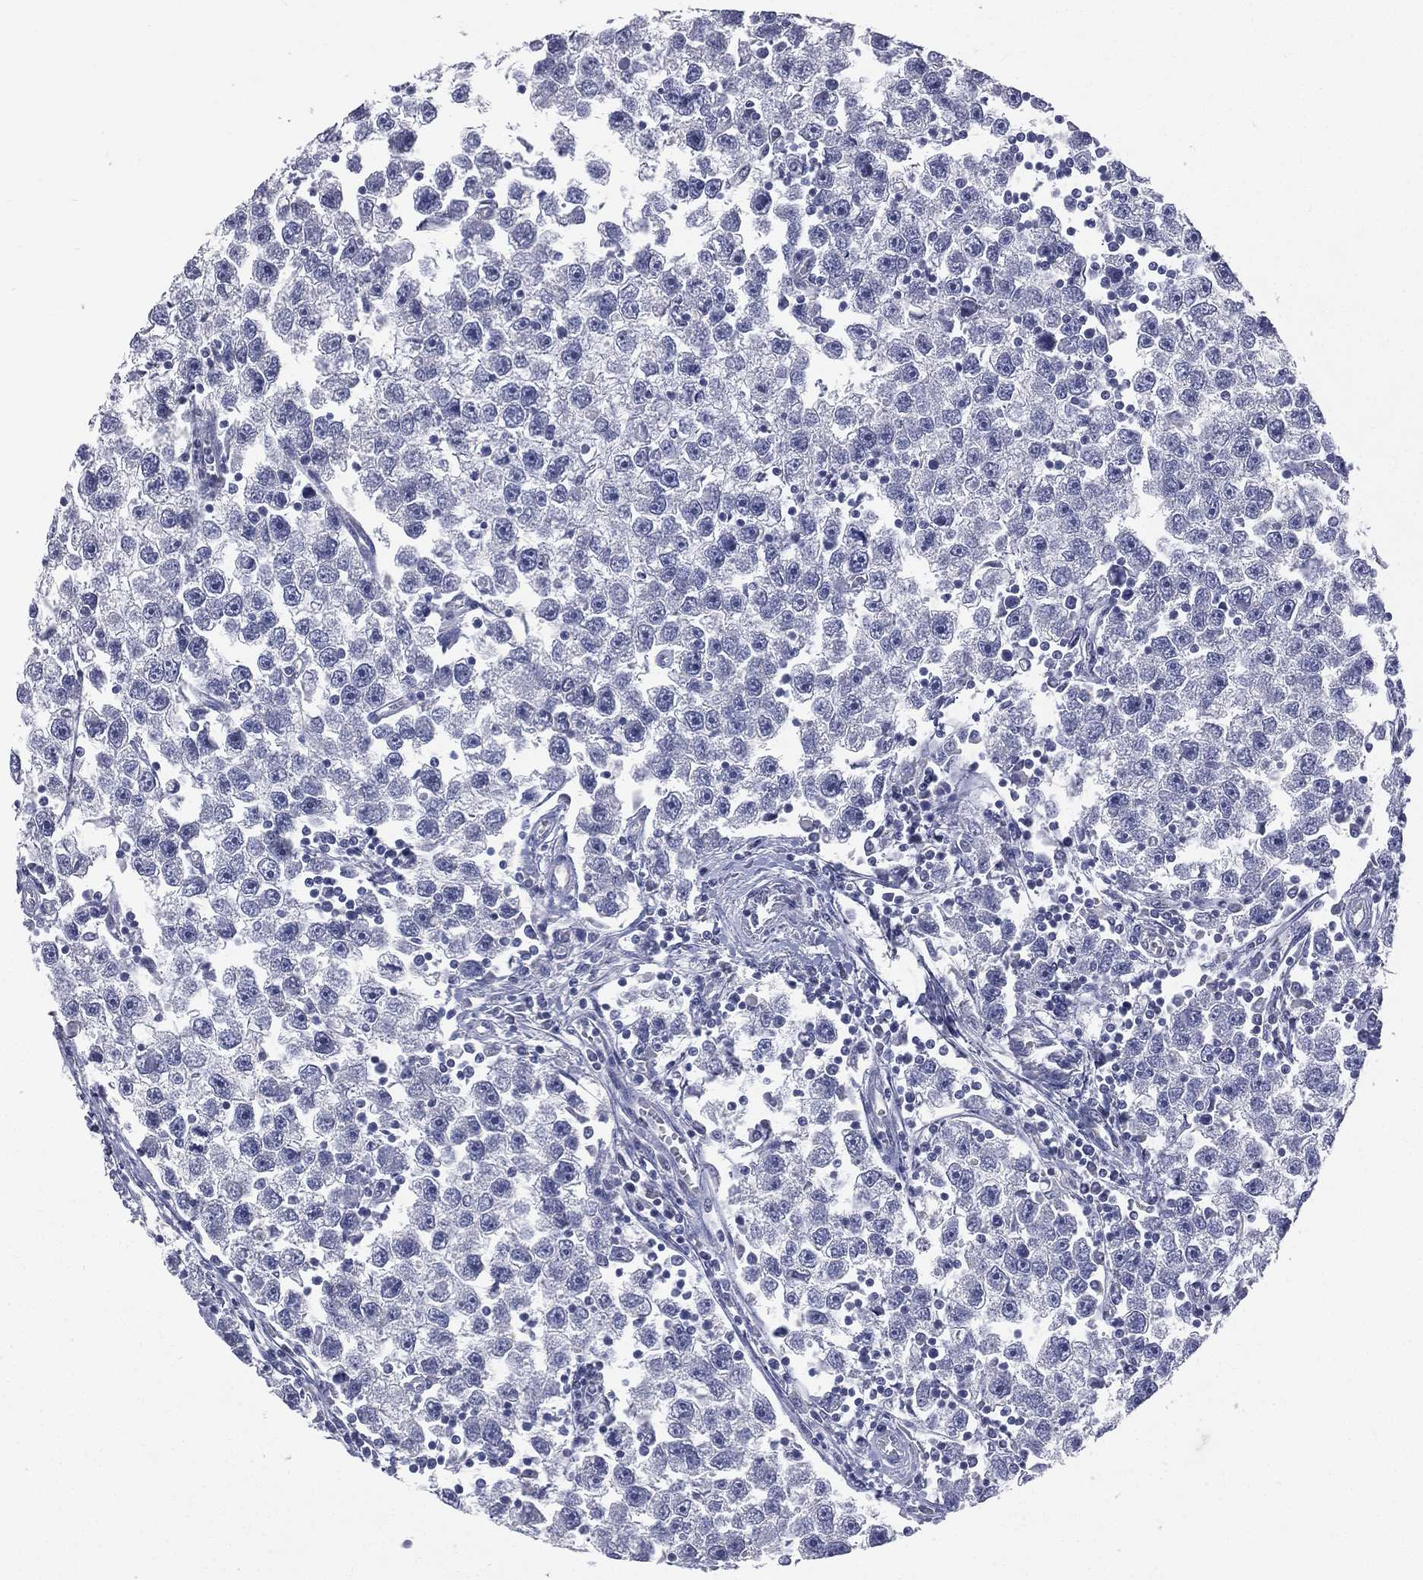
{"staining": {"intensity": "negative", "quantity": "none", "location": "none"}, "tissue": "testis cancer", "cell_type": "Tumor cells", "image_type": "cancer", "snomed": [{"axis": "morphology", "description": "Seminoma, NOS"}, {"axis": "topography", "description": "Testis"}], "caption": "Tumor cells are negative for brown protein staining in testis cancer.", "gene": "STK31", "patient": {"sex": "male", "age": 30}}